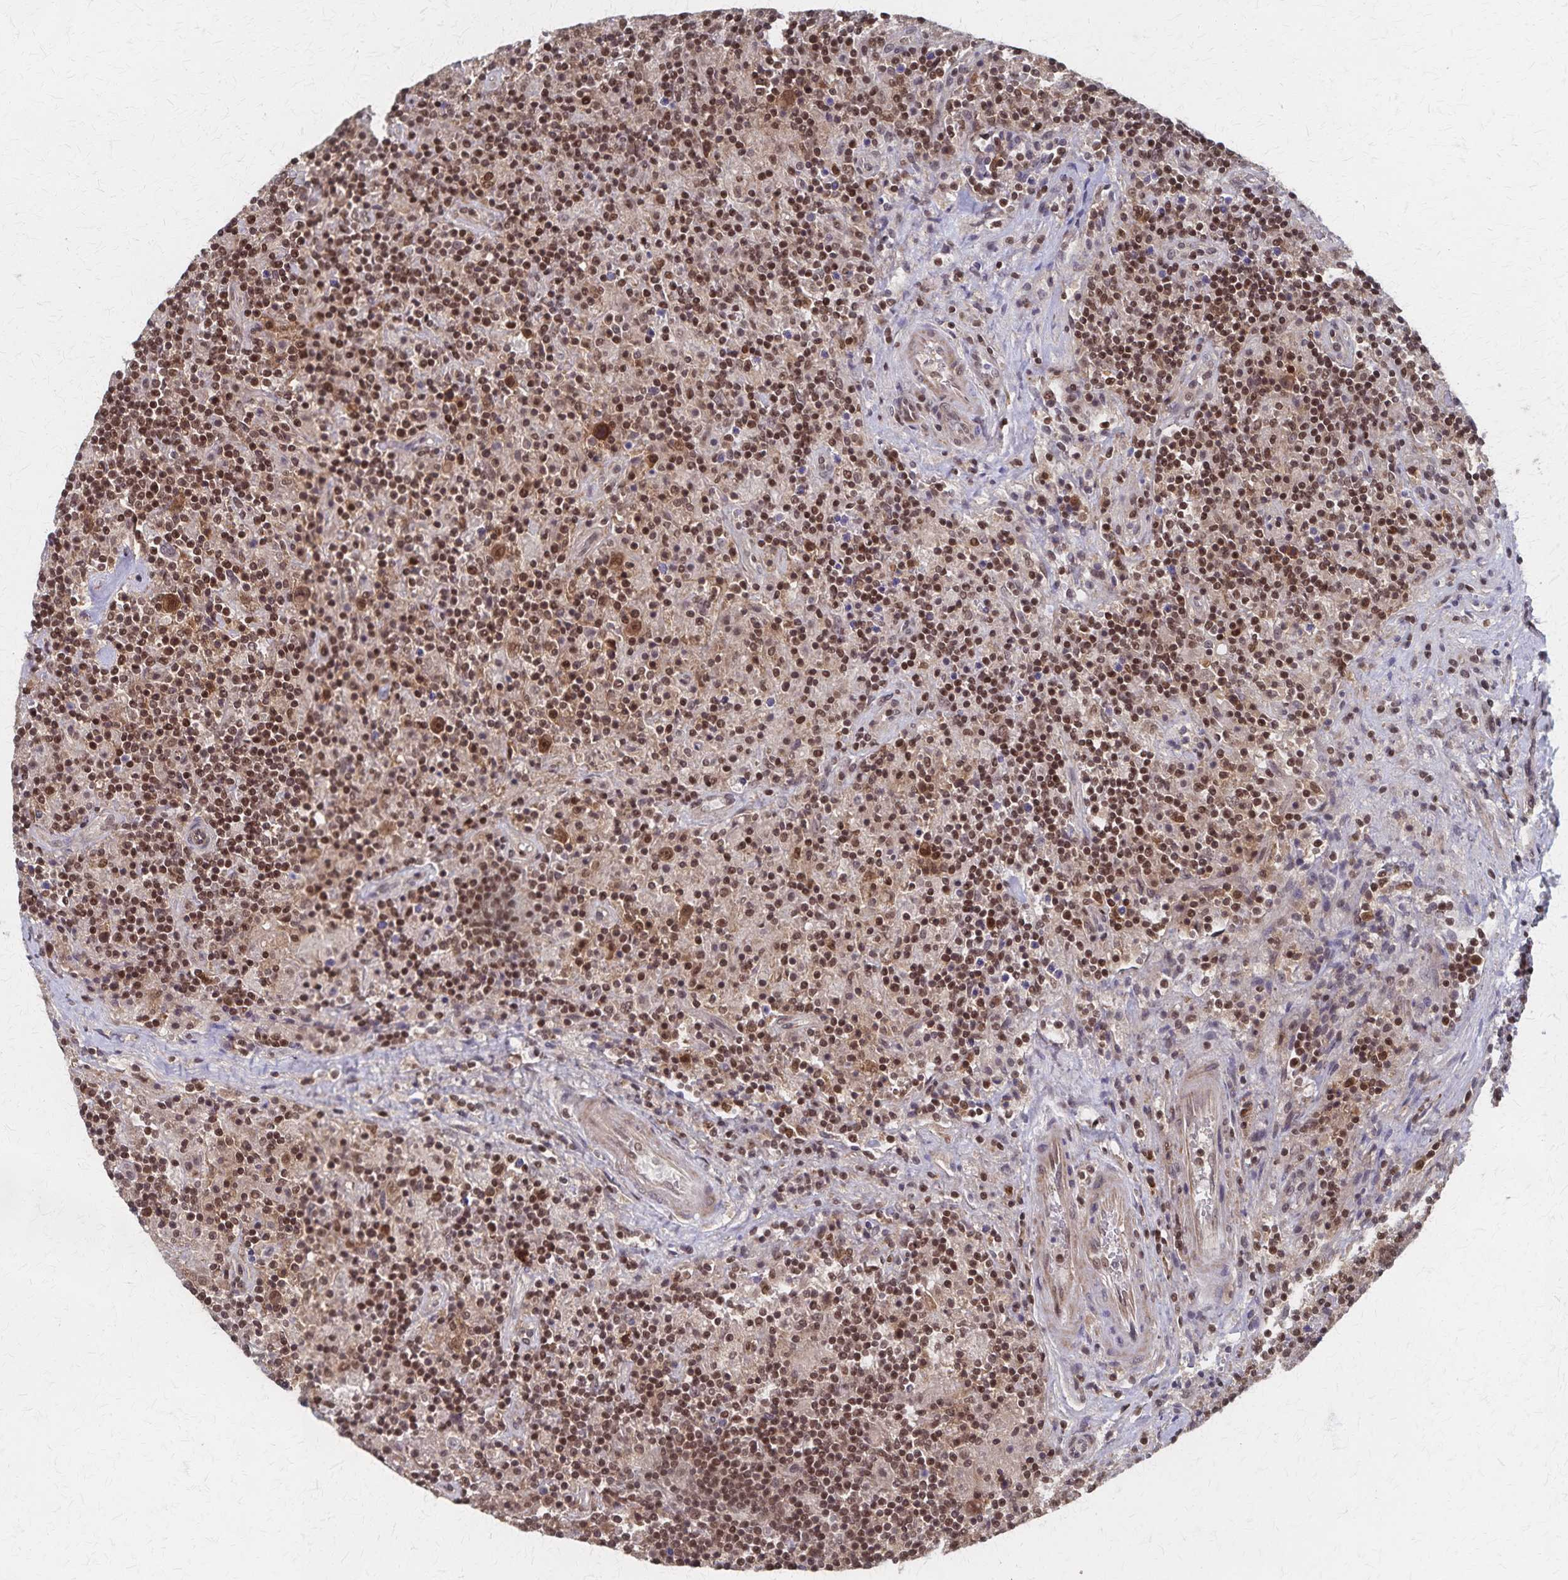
{"staining": {"intensity": "moderate", "quantity": ">75%", "location": "nuclear"}, "tissue": "lymphoma", "cell_type": "Tumor cells", "image_type": "cancer", "snomed": [{"axis": "morphology", "description": "Hodgkin's disease, NOS"}, {"axis": "topography", "description": "Lymph node"}], "caption": "Moderate nuclear expression is present in about >75% of tumor cells in lymphoma.", "gene": "GTF2B", "patient": {"sex": "male", "age": 70}}